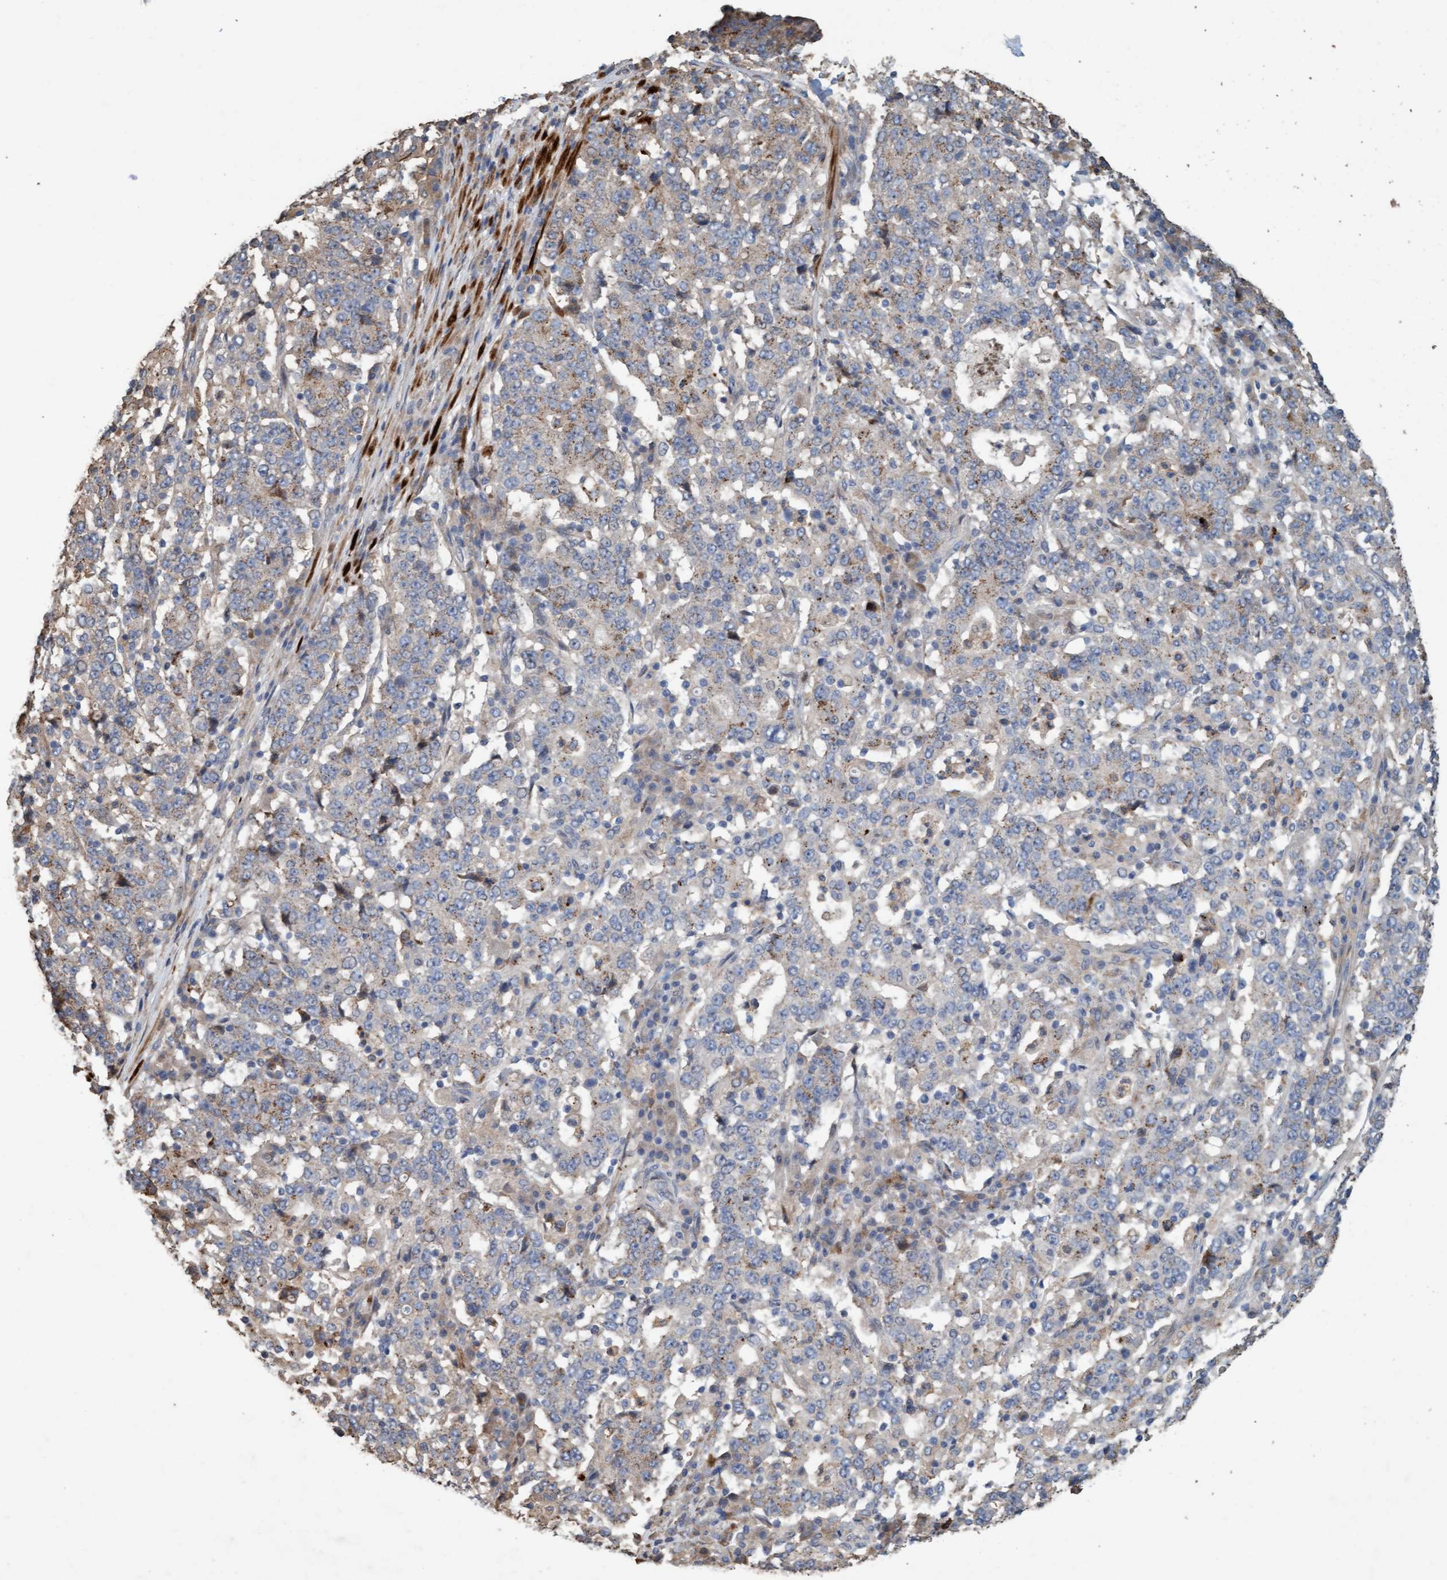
{"staining": {"intensity": "weak", "quantity": "<25%", "location": "cytoplasmic/membranous"}, "tissue": "stomach cancer", "cell_type": "Tumor cells", "image_type": "cancer", "snomed": [{"axis": "morphology", "description": "Adenocarcinoma, NOS"}, {"axis": "topography", "description": "Stomach"}], "caption": "IHC of stomach adenocarcinoma demonstrates no expression in tumor cells. (DAB (3,3'-diaminobenzidine) IHC, high magnification).", "gene": "LONRF1", "patient": {"sex": "male", "age": 59}}